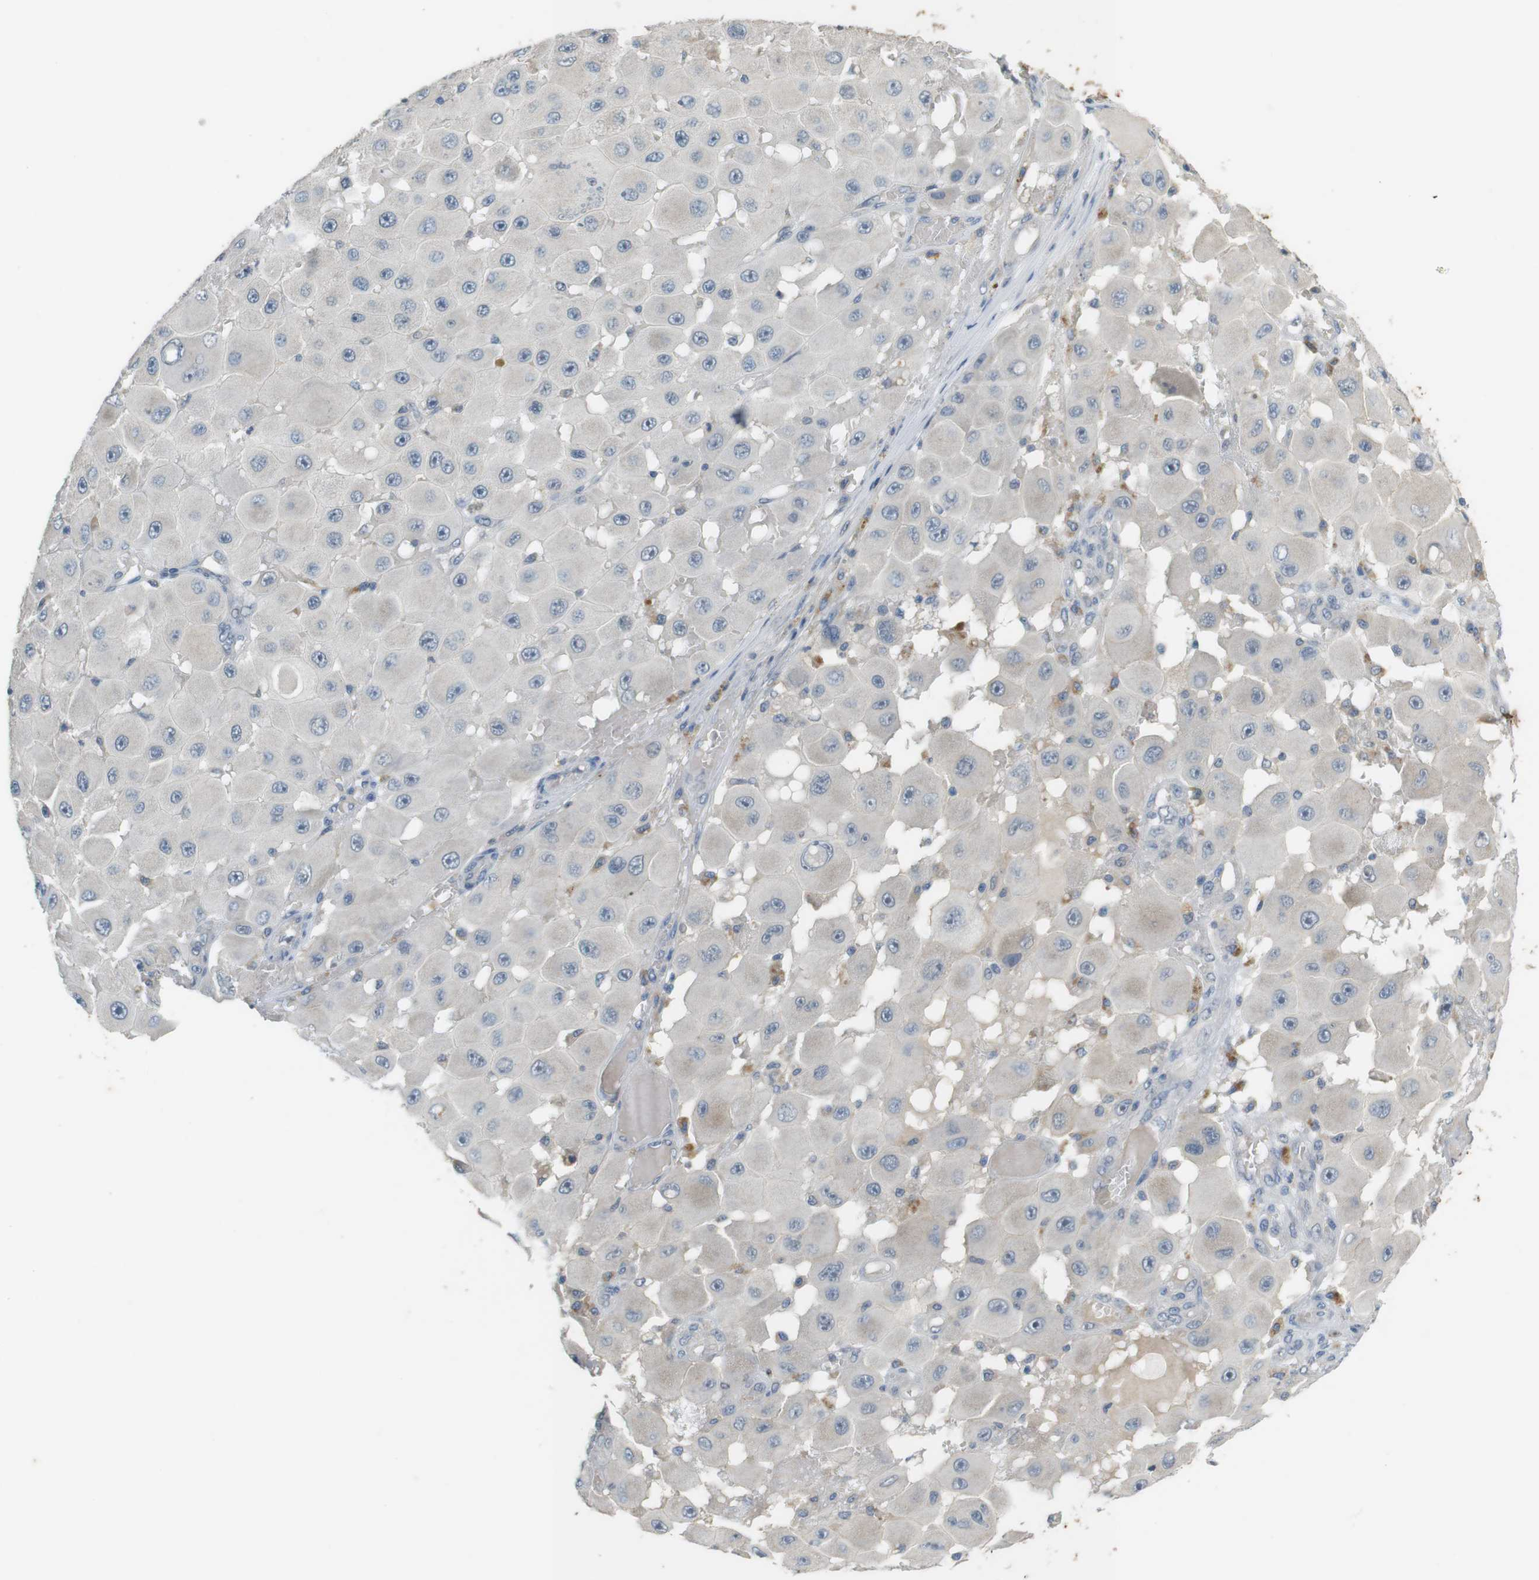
{"staining": {"intensity": "negative", "quantity": "none", "location": "none"}, "tissue": "melanoma", "cell_type": "Tumor cells", "image_type": "cancer", "snomed": [{"axis": "morphology", "description": "Malignant melanoma, NOS"}, {"axis": "topography", "description": "Skin"}], "caption": "This is an immunohistochemistry (IHC) image of malignant melanoma. There is no expression in tumor cells.", "gene": "MUC5B", "patient": {"sex": "female", "age": 81}}